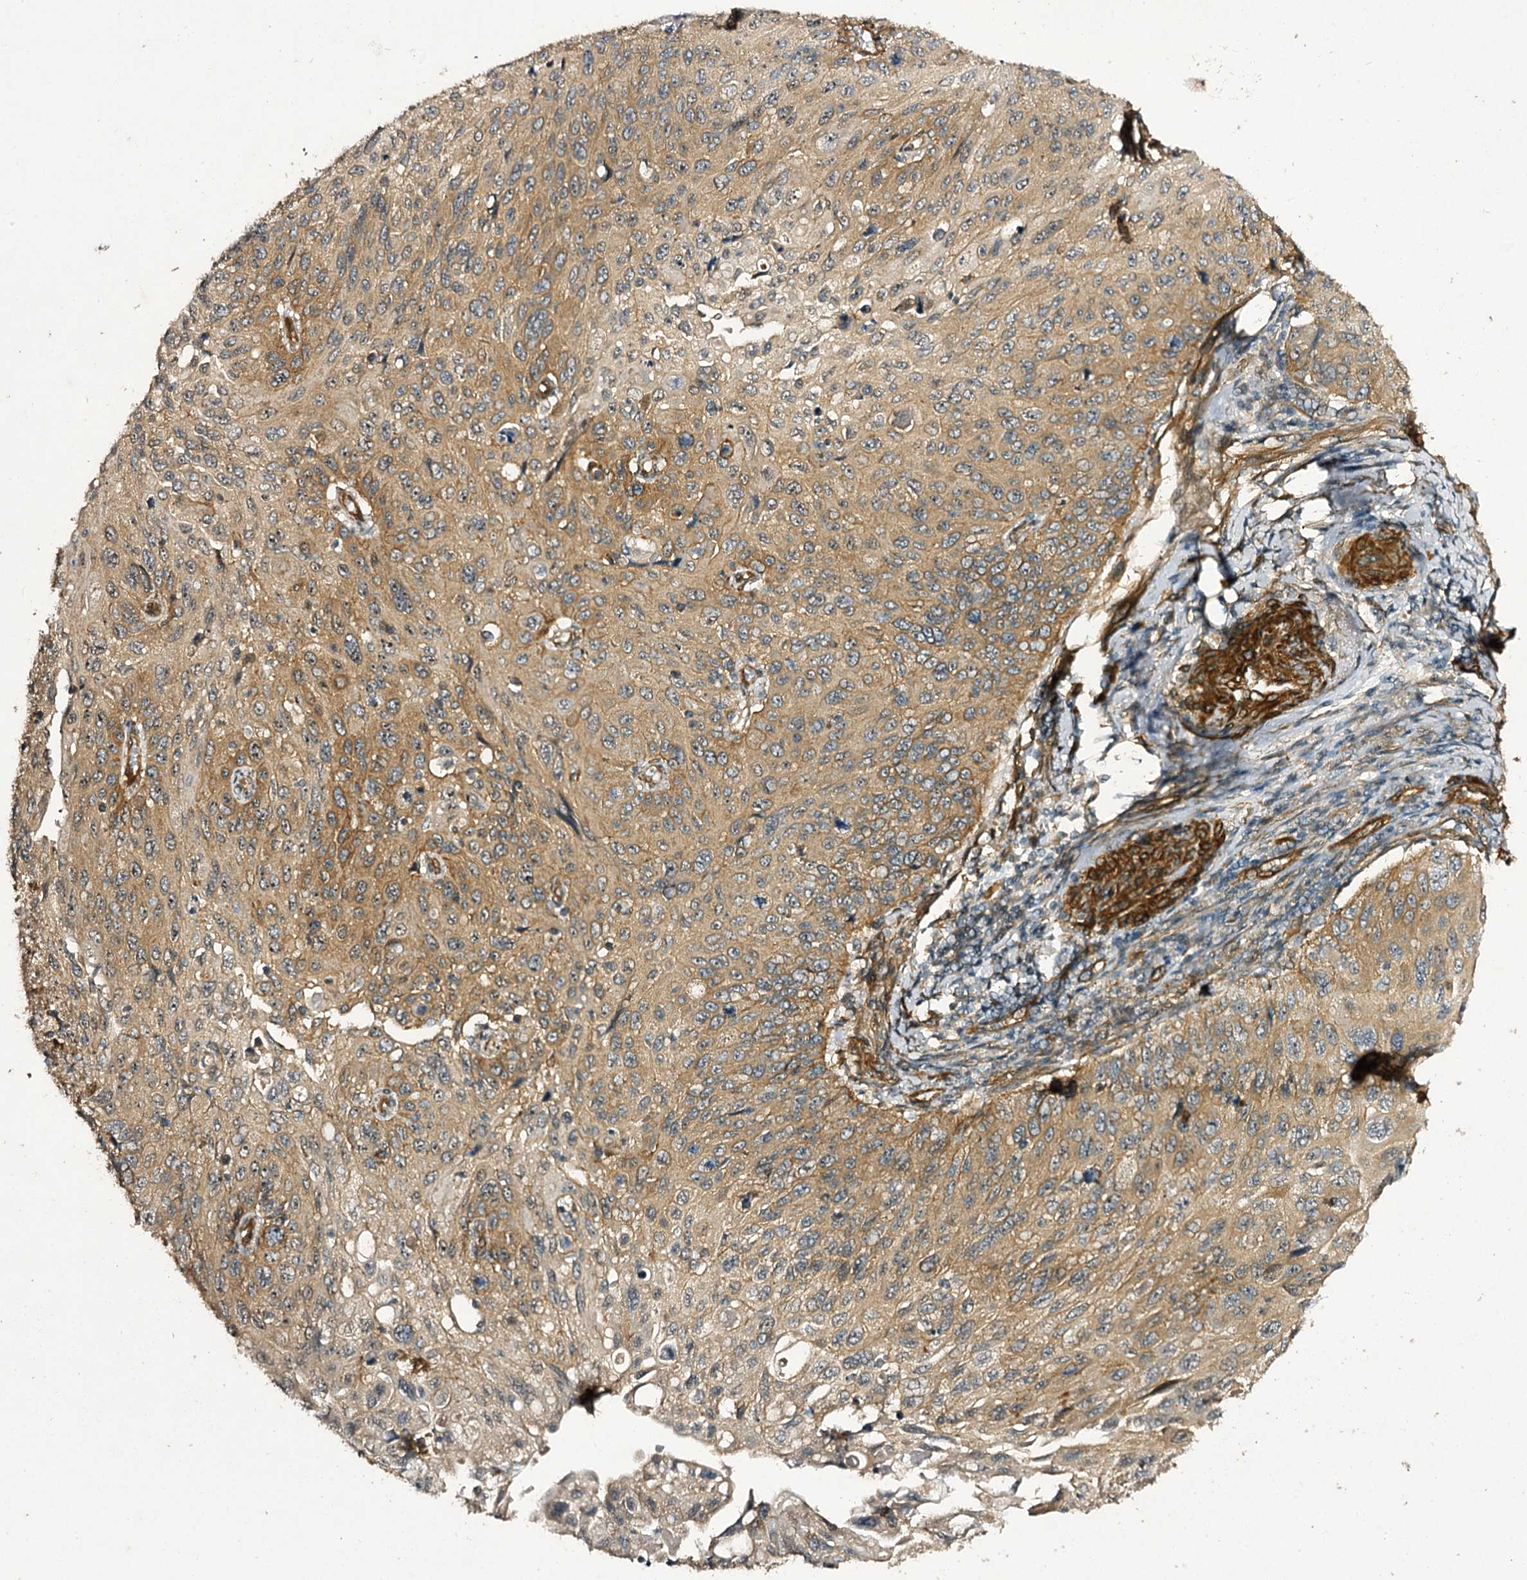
{"staining": {"intensity": "moderate", "quantity": ">75%", "location": "cytoplasmic/membranous"}, "tissue": "cervical cancer", "cell_type": "Tumor cells", "image_type": "cancer", "snomed": [{"axis": "morphology", "description": "Squamous cell carcinoma, NOS"}, {"axis": "topography", "description": "Cervix"}], "caption": "Protein staining of cervical cancer (squamous cell carcinoma) tissue demonstrates moderate cytoplasmic/membranous staining in approximately >75% of tumor cells.", "gene": "MYO1C", "patient": {"sex": "female", "age": 70}}